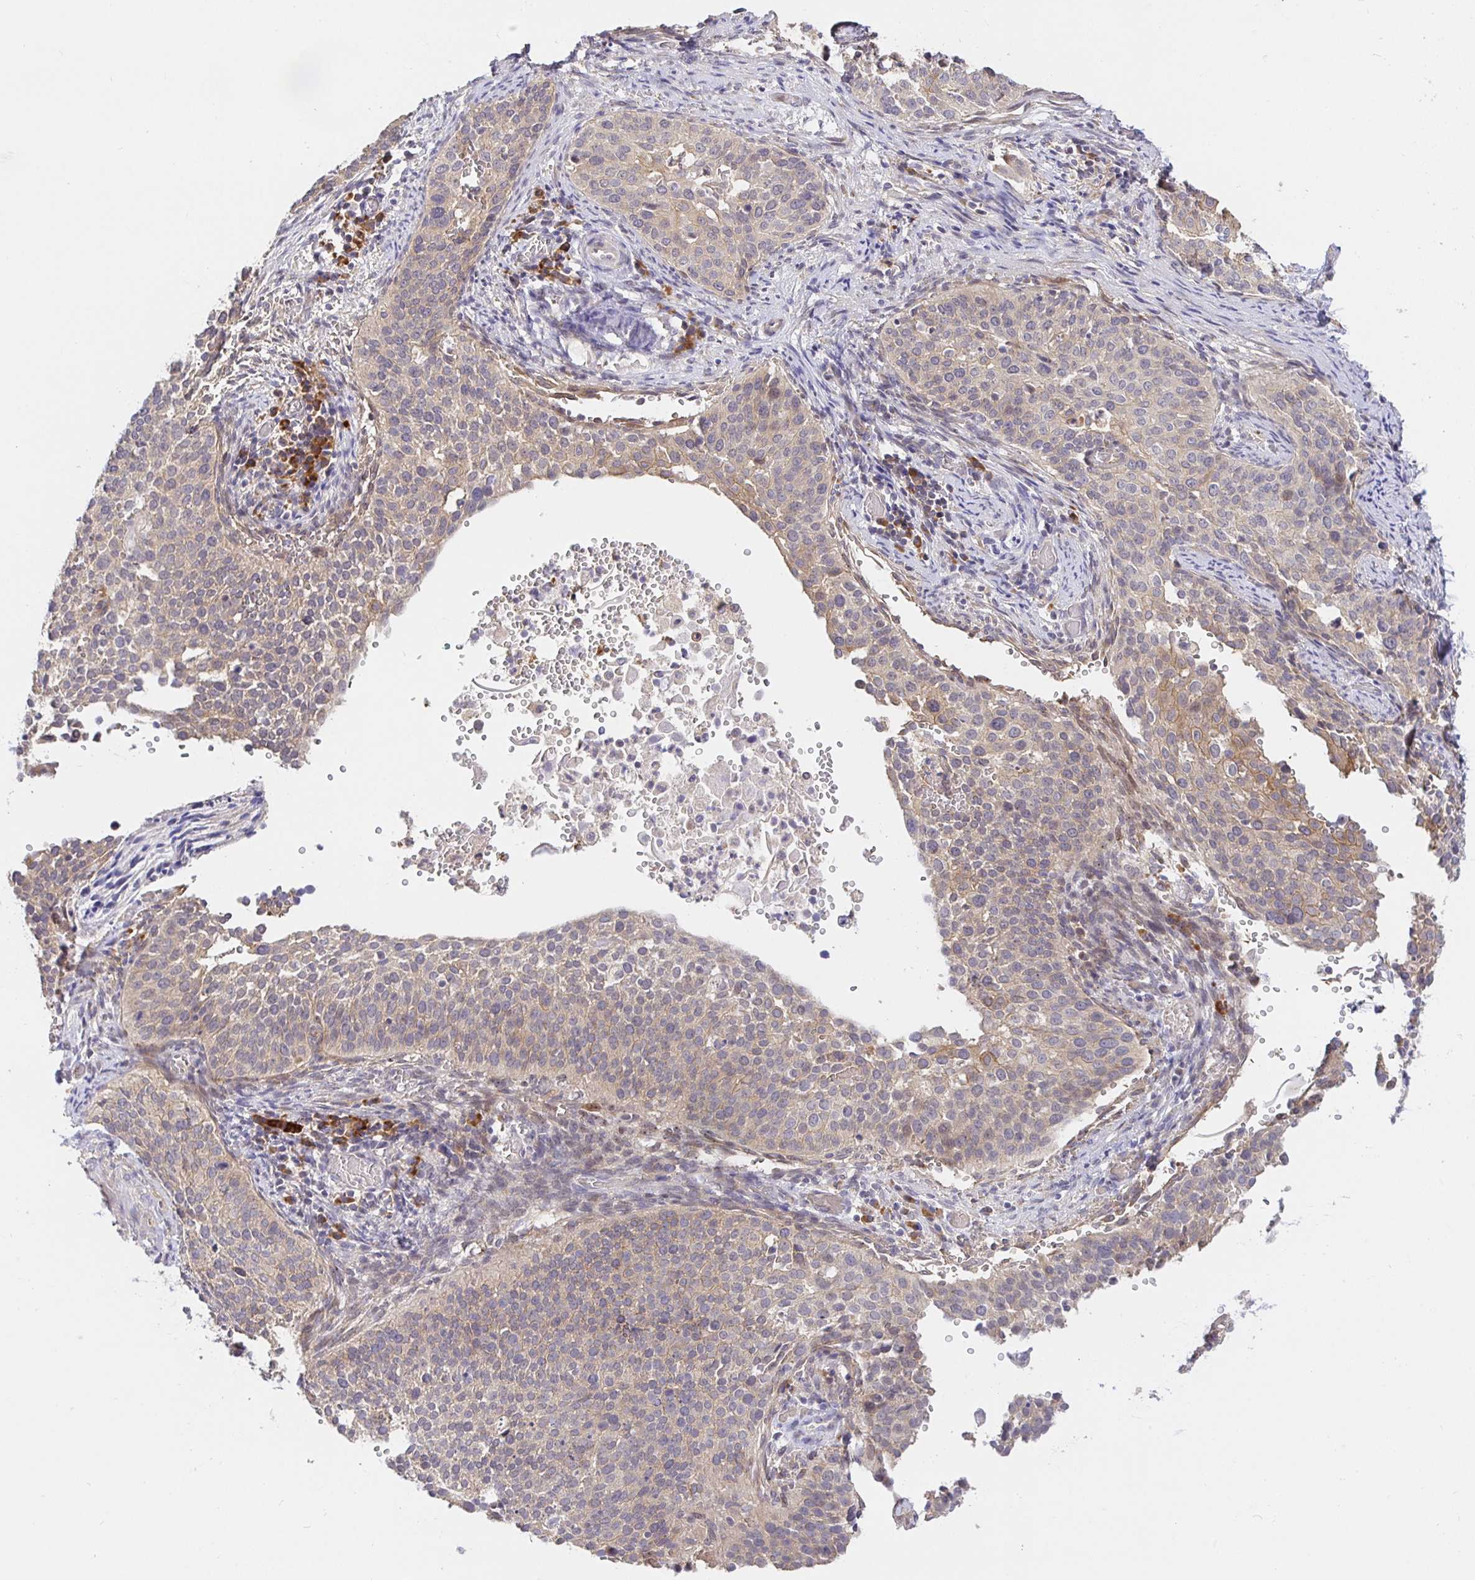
{"staining": {"intensity": "weak", "quantity": "25%-75%", "location": "cytoplasmic/membranous"}, "tissue": "cervical cancer", "cell_type": "Tumor cells", "image_type": "cancer", "snomed": [{"axis": "morphology", "description": "Squamous cell carcinoma, NOS"}, {"axis": "topography", "description": "Cervix"}], "caption": "DAB (3,3'-diaminobenzidine) immunohistochemical staining of cervical squamous cell carcinoma reveals weak cytoplasmic/membranous protein expression in approximately 25%-75% of tumor cells.", "gene": "ZDHHC11", "patient": {"sex": "female", "age": 44}}